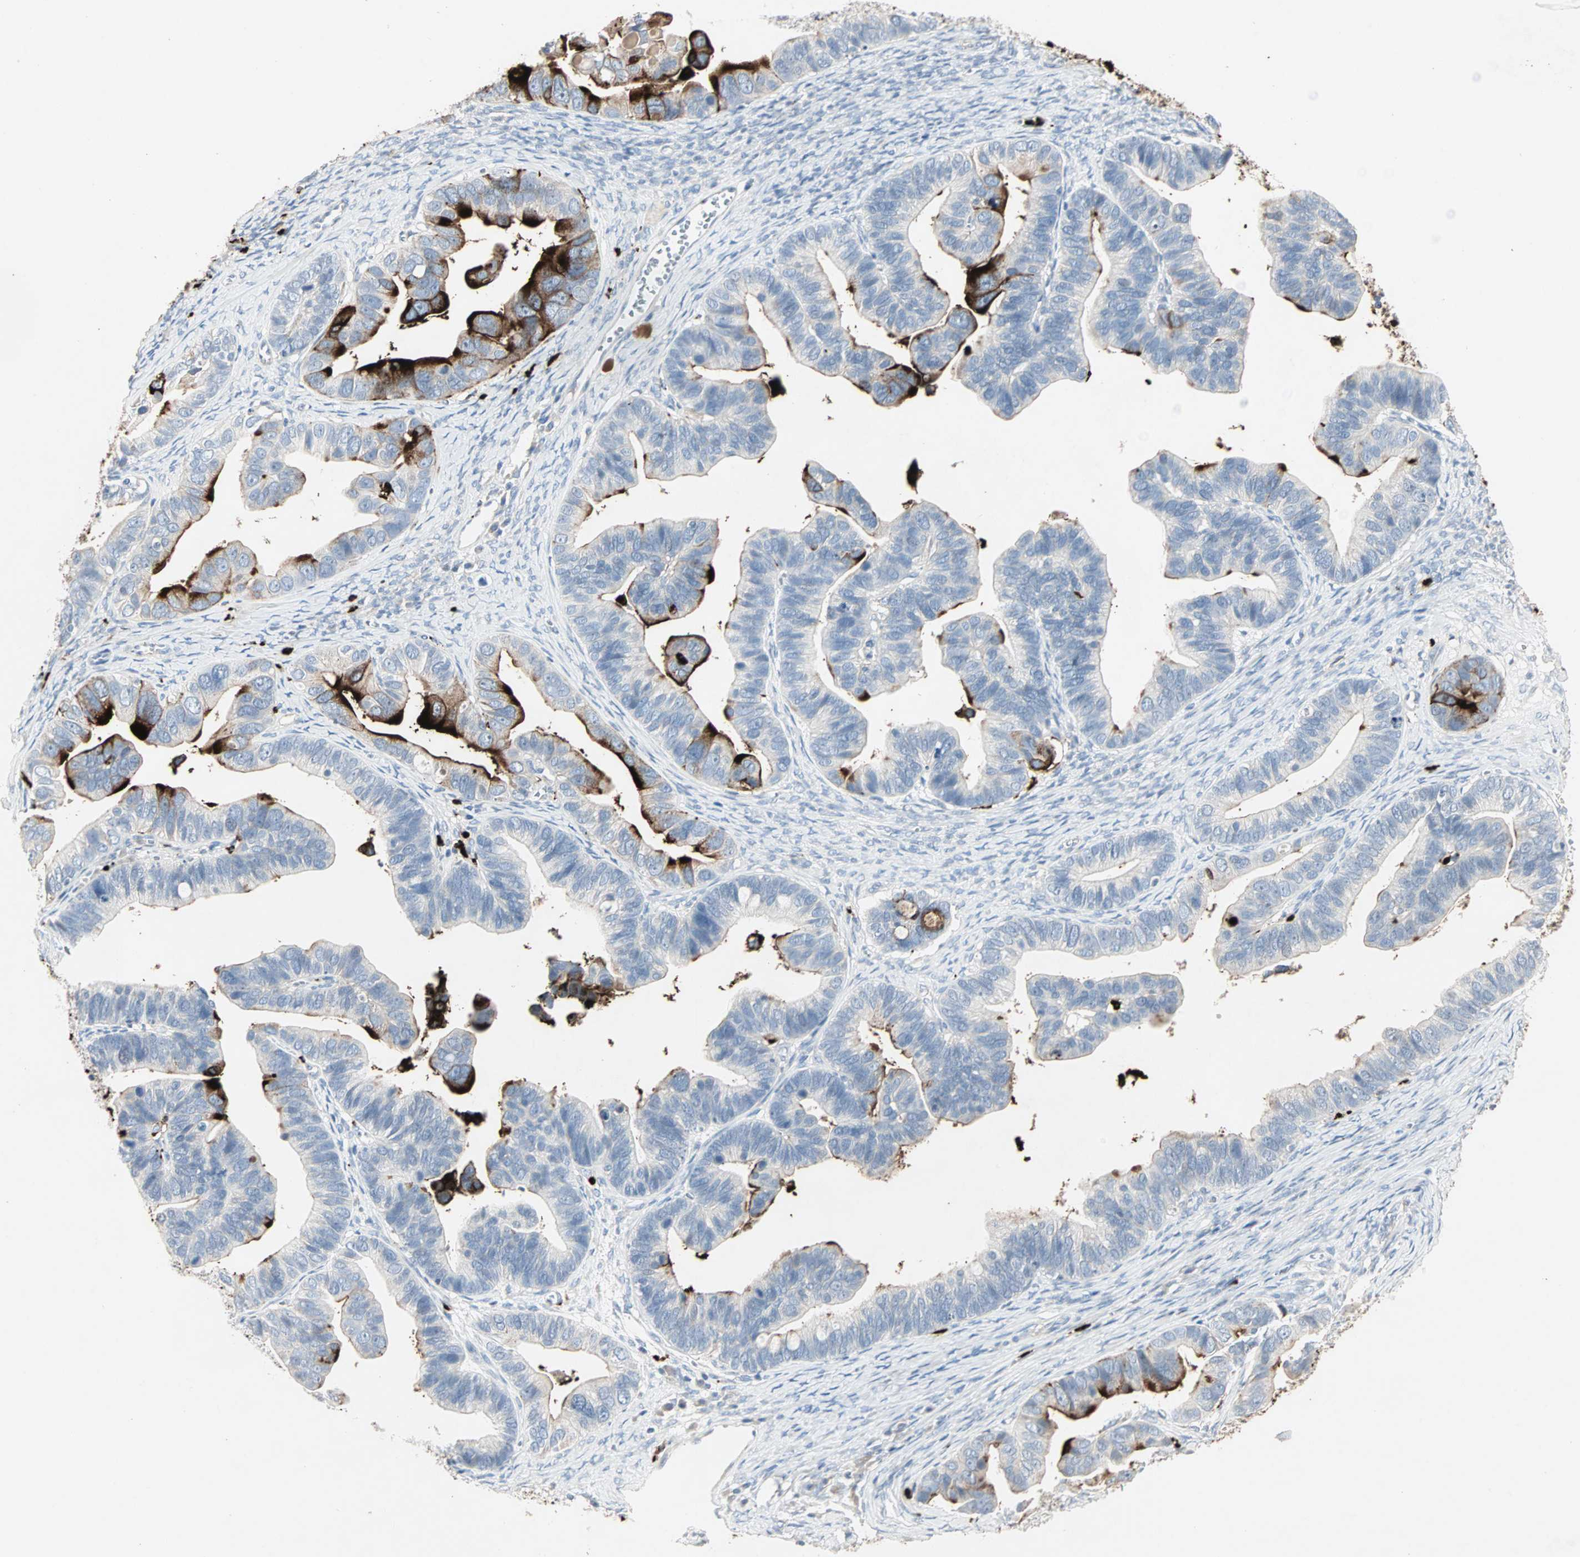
{"staining": {"intensity": "strong", "quantity": "25%-75%", "location": "cytoplasmic/membranous"}, "tissue": "ovarian cancer", "cell_type": "Tumor cells", "image_type": "cancer", "snomed": [{"axis": "morphology", "description": "Cystadenocarcinoma, serous, NOS"}, {"axis": "topography", "description": "Ovary"}], "caption": "Immunohistochemical staining of human serous cystadenocarcinoma (ovarian) reveals strong cytoplasmic/membranous protein staining in approximately 25%-75% of tumor cells. The staining was performed using DAB (3,3'-diaminobenzidine) to visualize the protein expression in brown, while the nuclei were stained in blue with hematoxylin (Magnification: 20x).", "gene": "CEACAM6", "patient": {"sex": "female", "age": 56}}